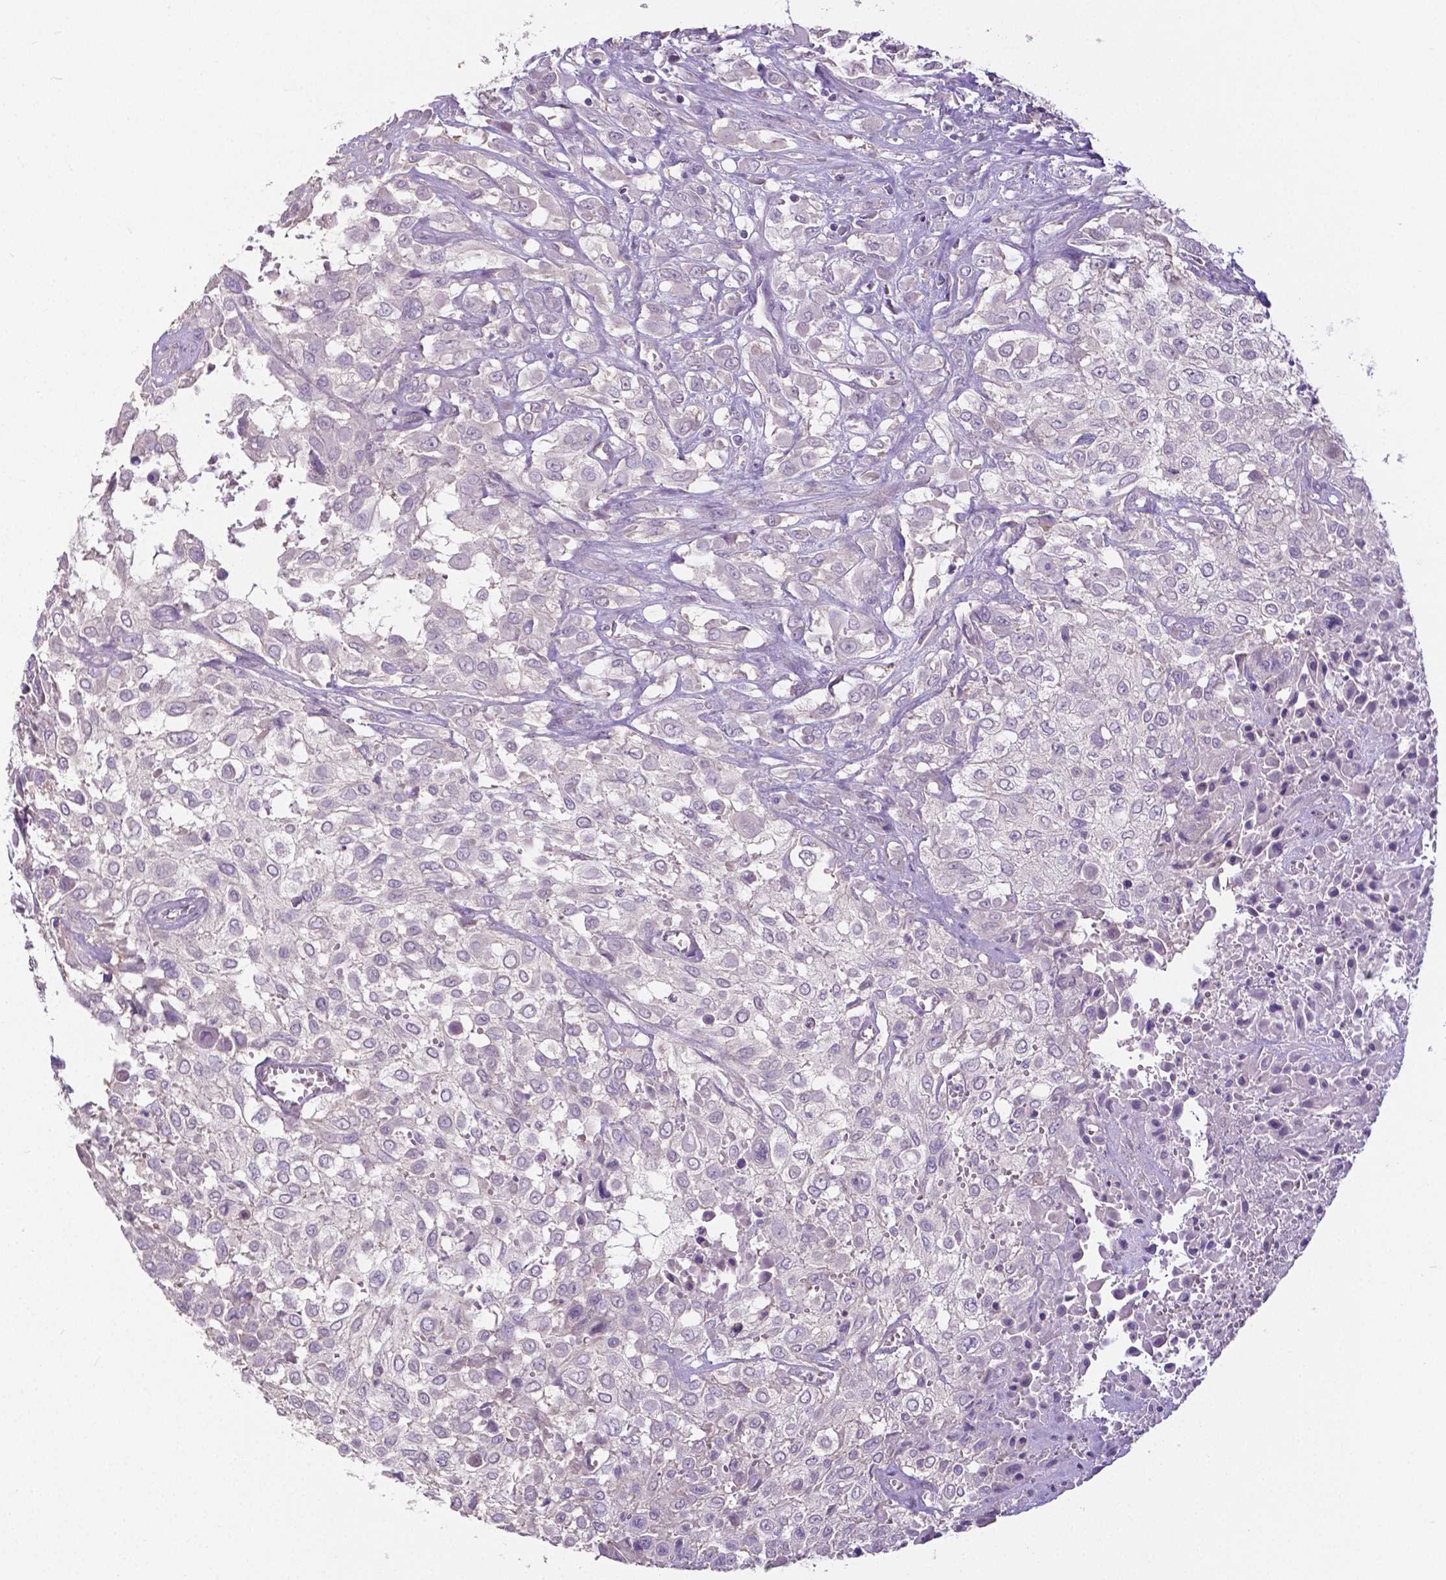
{"staining": {"intensity": "negative", "quantity": "none", "location": "none"}, "tissue": "urothelial cancer", "cell_type": "Tumor cells", "image_type": "cancer", "snomed": [{"axis": "morphology", "description": "Urothelial carcinoma, High grade"}, {"axis": "topography", "description": "Urinary bladder"}], "caption": "Tumor cells are negative for brown protein staining in high-grade urothelial carcinoma.", "gene": "CRMP1", "patient": {"sex": "male", "age": 57}}